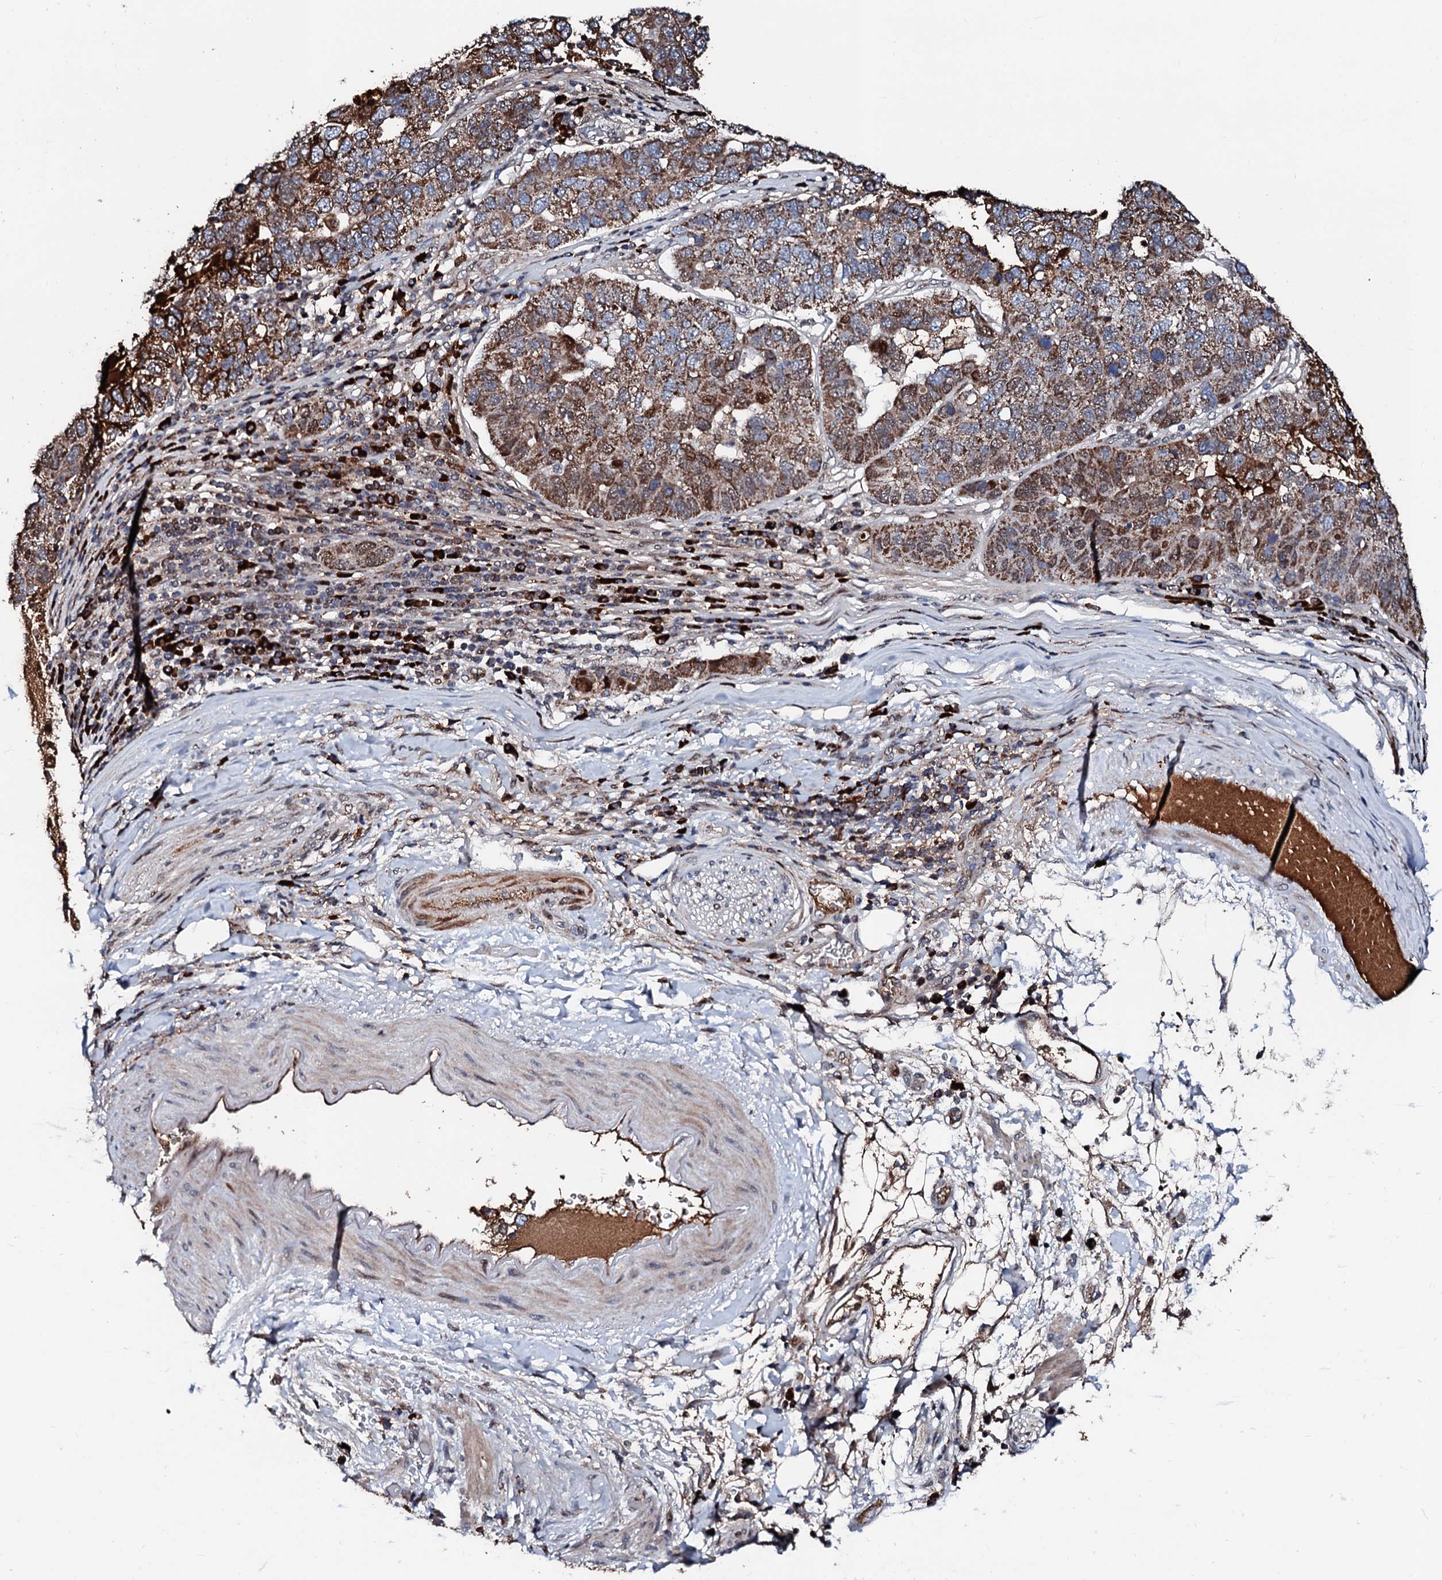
{"staining": {"intensity": "moderate", "quantity": ">75%", "location": "cytoplasmic/membranous"}, "tissue": "pancreatic cancer", "cell_type": "Tumor cells", "image_type": "cancer", "snomed": [{"axis": "morphology", "description": "Adenocarcinoma, NOS"}, {"axis": "topography", "description": "Pancreas"}], "caption": "IHC histopathology image of human pancreatic cancer stained for a protein (brown), which shows medium levels of moderate cytoplasmic/membranous expression in about >75% of tumor cells.", "gene": "KIF18A", "patient": {"sex": "female", "age": 61}}